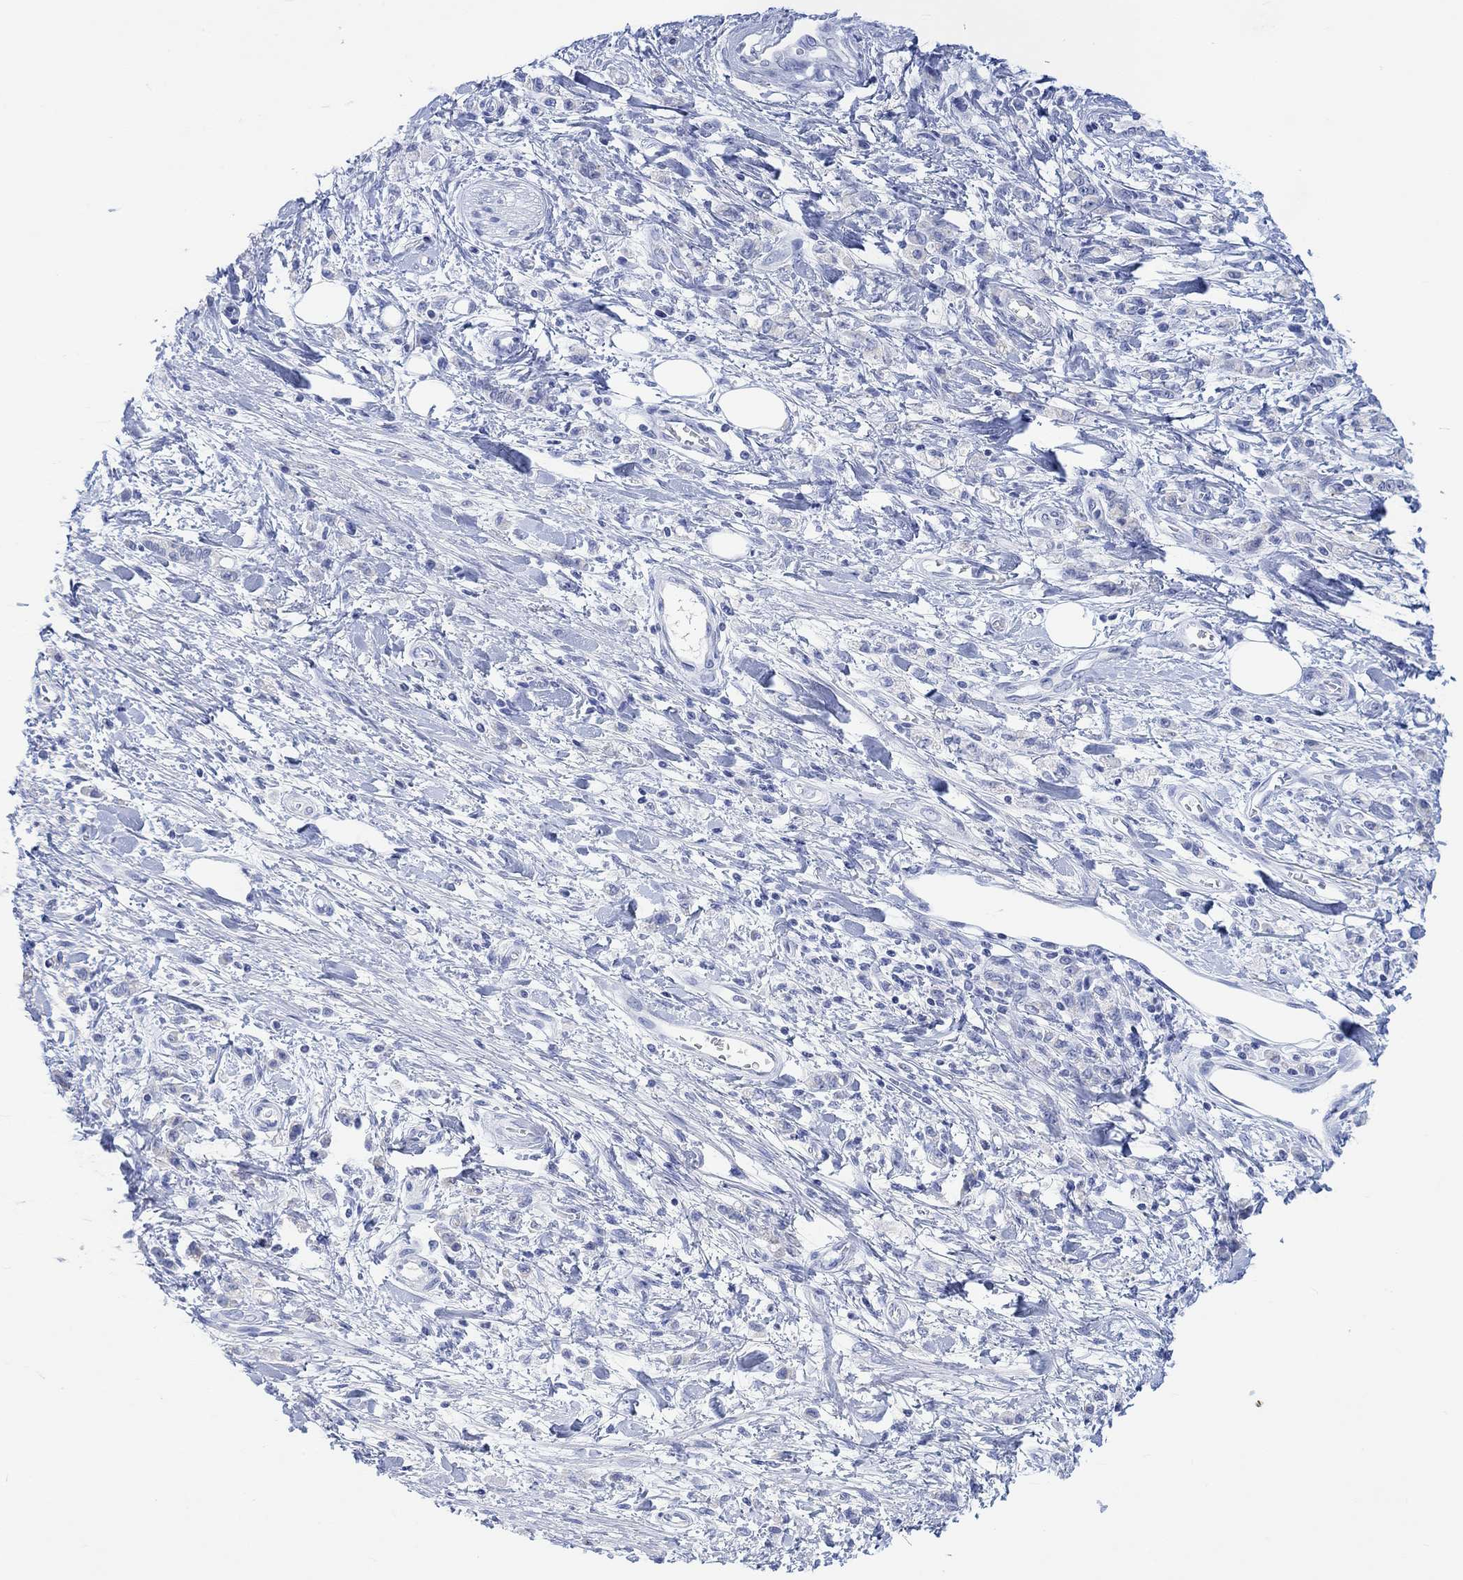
{"staining": {"intensity": "negative", "quantity": "none", "location": "none"}, "tissue": "stomach cancer", "cell_type": "Tumor cells", "image_type": "cancer", "snomed": [{"axis": "morphology", "description": "Adenocarcinoma, NOS"}, {"axis": "topography", "description": "Stomach"}], "caption": "Stomach adenocarcinoma was stained to show a protein in brown. There is no significant positivity in tumor cells.", "gene": "CALCA", "patient": {"sex": "male", "age": 77}}